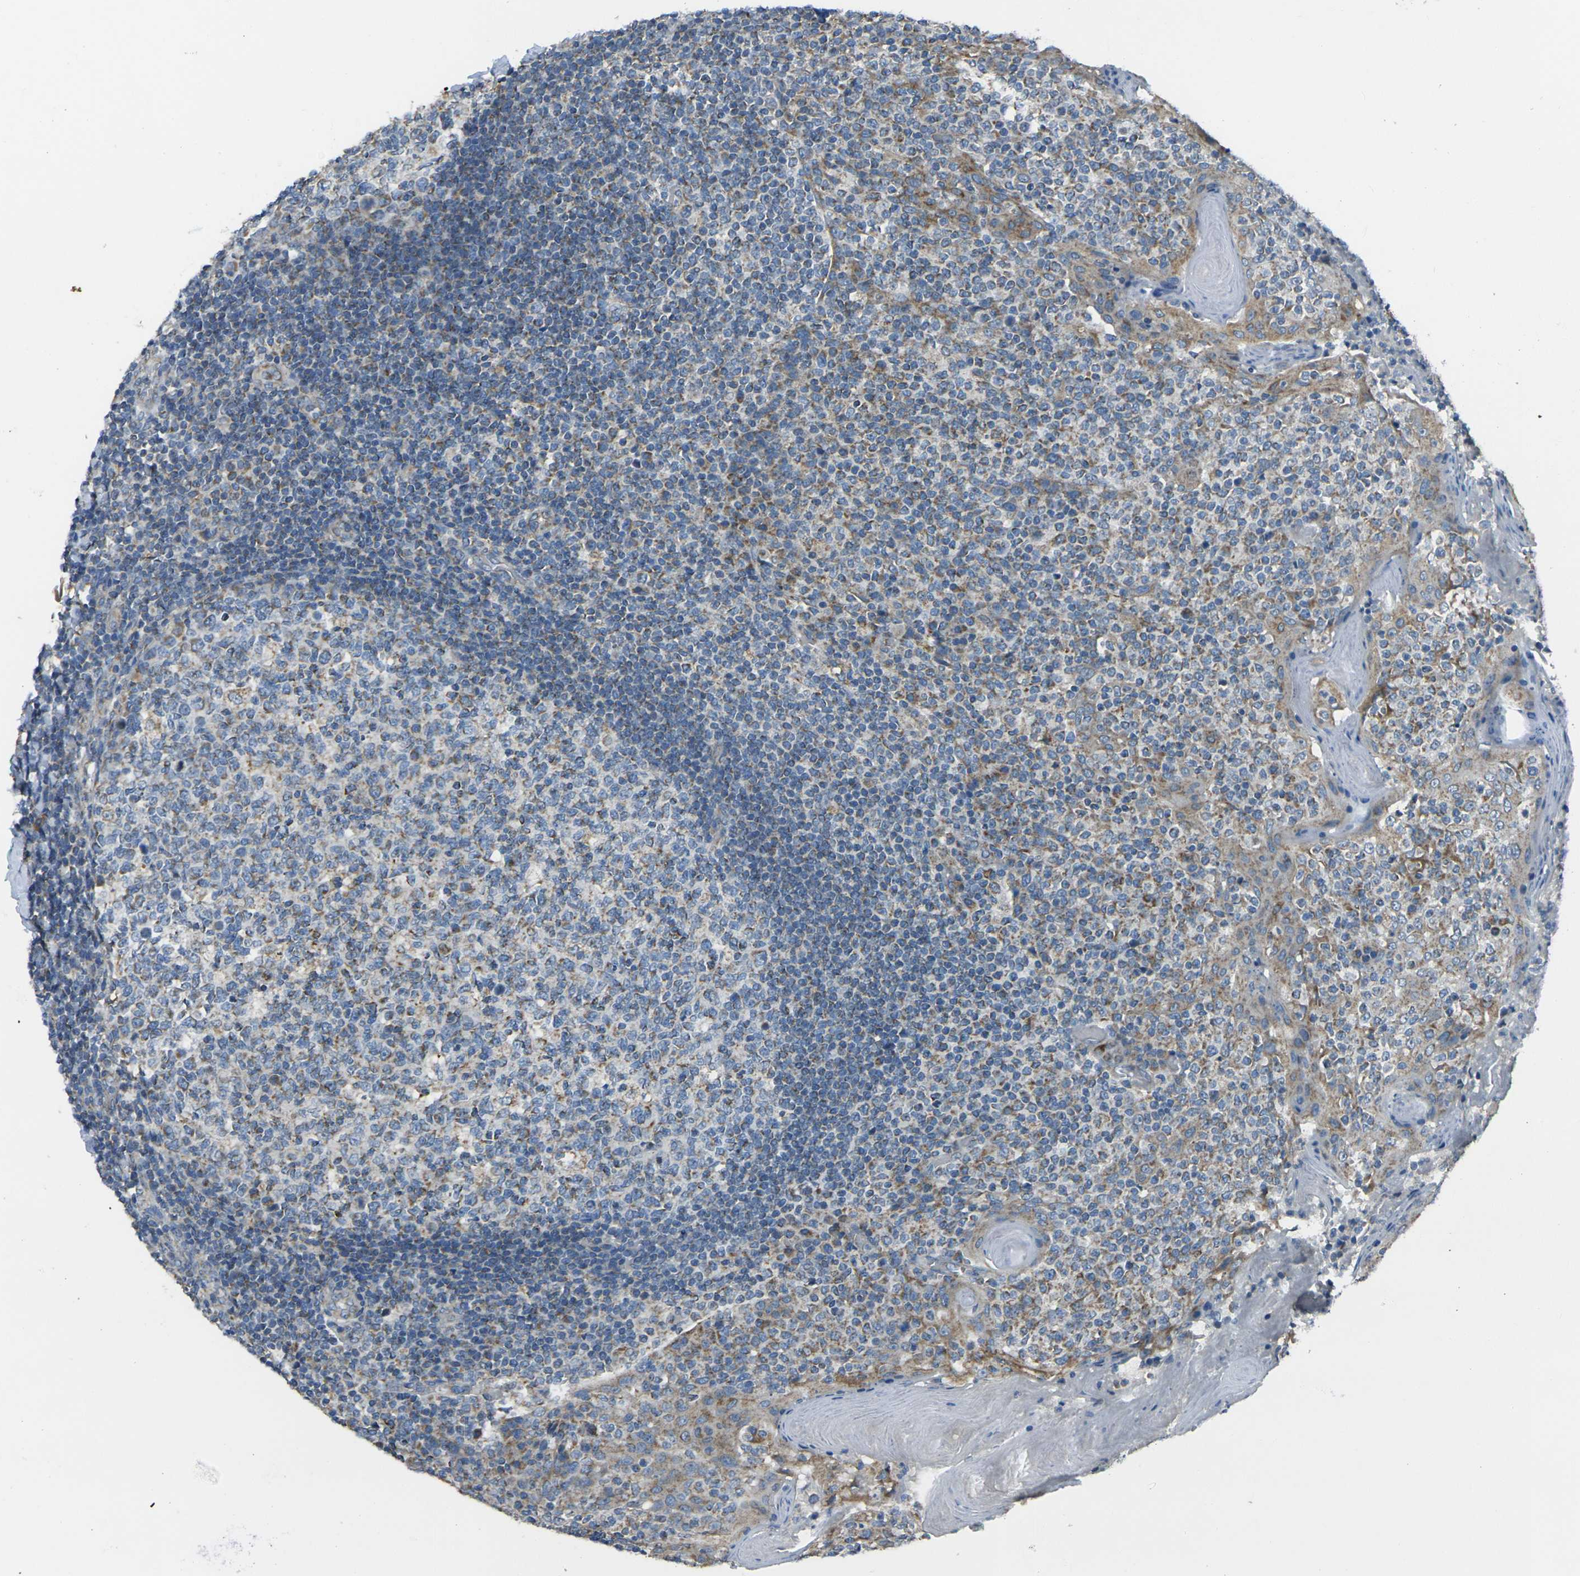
{"staining": {"intensity": "weak", "quantity": ">75%", "location": "cytoplasmic/membranous"}, "tissue": "tonsil", "cell_type": "Germinal center cells", "image_type": "normal", "snomed": [{"axis": "morphology", "description": "Normal tissue, NOS"}, {"axis": "topography", "description": "Tonsil"}], "caption": "Immunohistochemistry (DAB) staining of benign tonsil demonstrates weak cytoplasmic/membranous protein expression in approximately >75% of germinal center cells. (IHC, brightfield microscopy, high magnification).", "gene": "TMEM120B", "patient": {"sex": "female", "age": 19}}